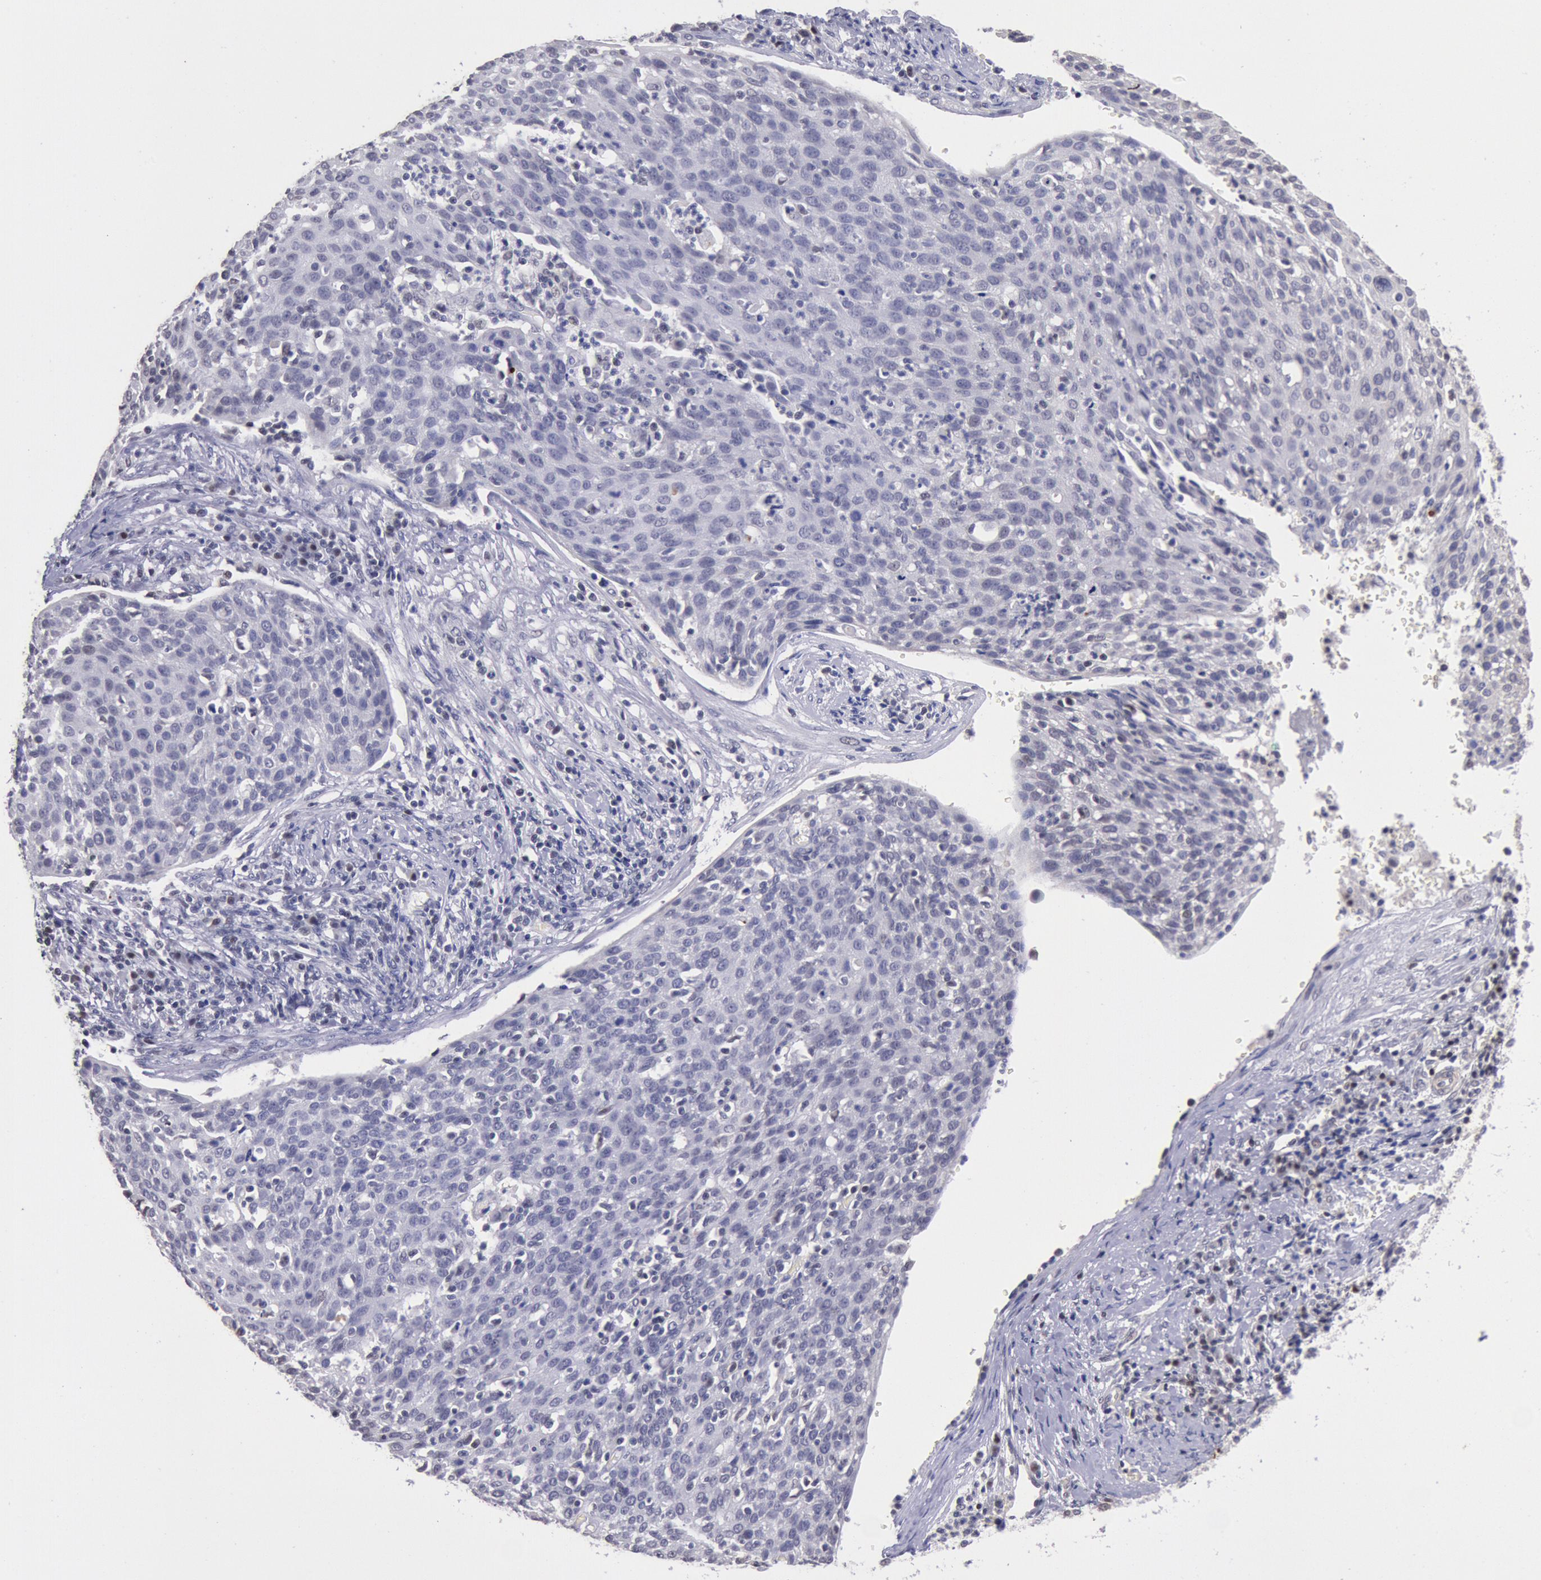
{"staining": {"intensity": "negative", "quantity": "none", "location": "none"}, "tissue": "cervical cancer", "cell_type": "Tumor cells", "image_type": "cancer", "snomed": [{"axis": "morphology", "description": "Squamous cell carcinoma, NOS"}, {"axis": "topography", "description": "Cervix"}], "caption": "A high-resolution histopathology image shows IHC staining of squamous cell carcinoma (cervical), which exhibits no significant expression in tumor cells. (DAB IHC with hematoxylin counter stain).", "gene": "MYH7", "patient": {"sex": "female", "age": 38}}